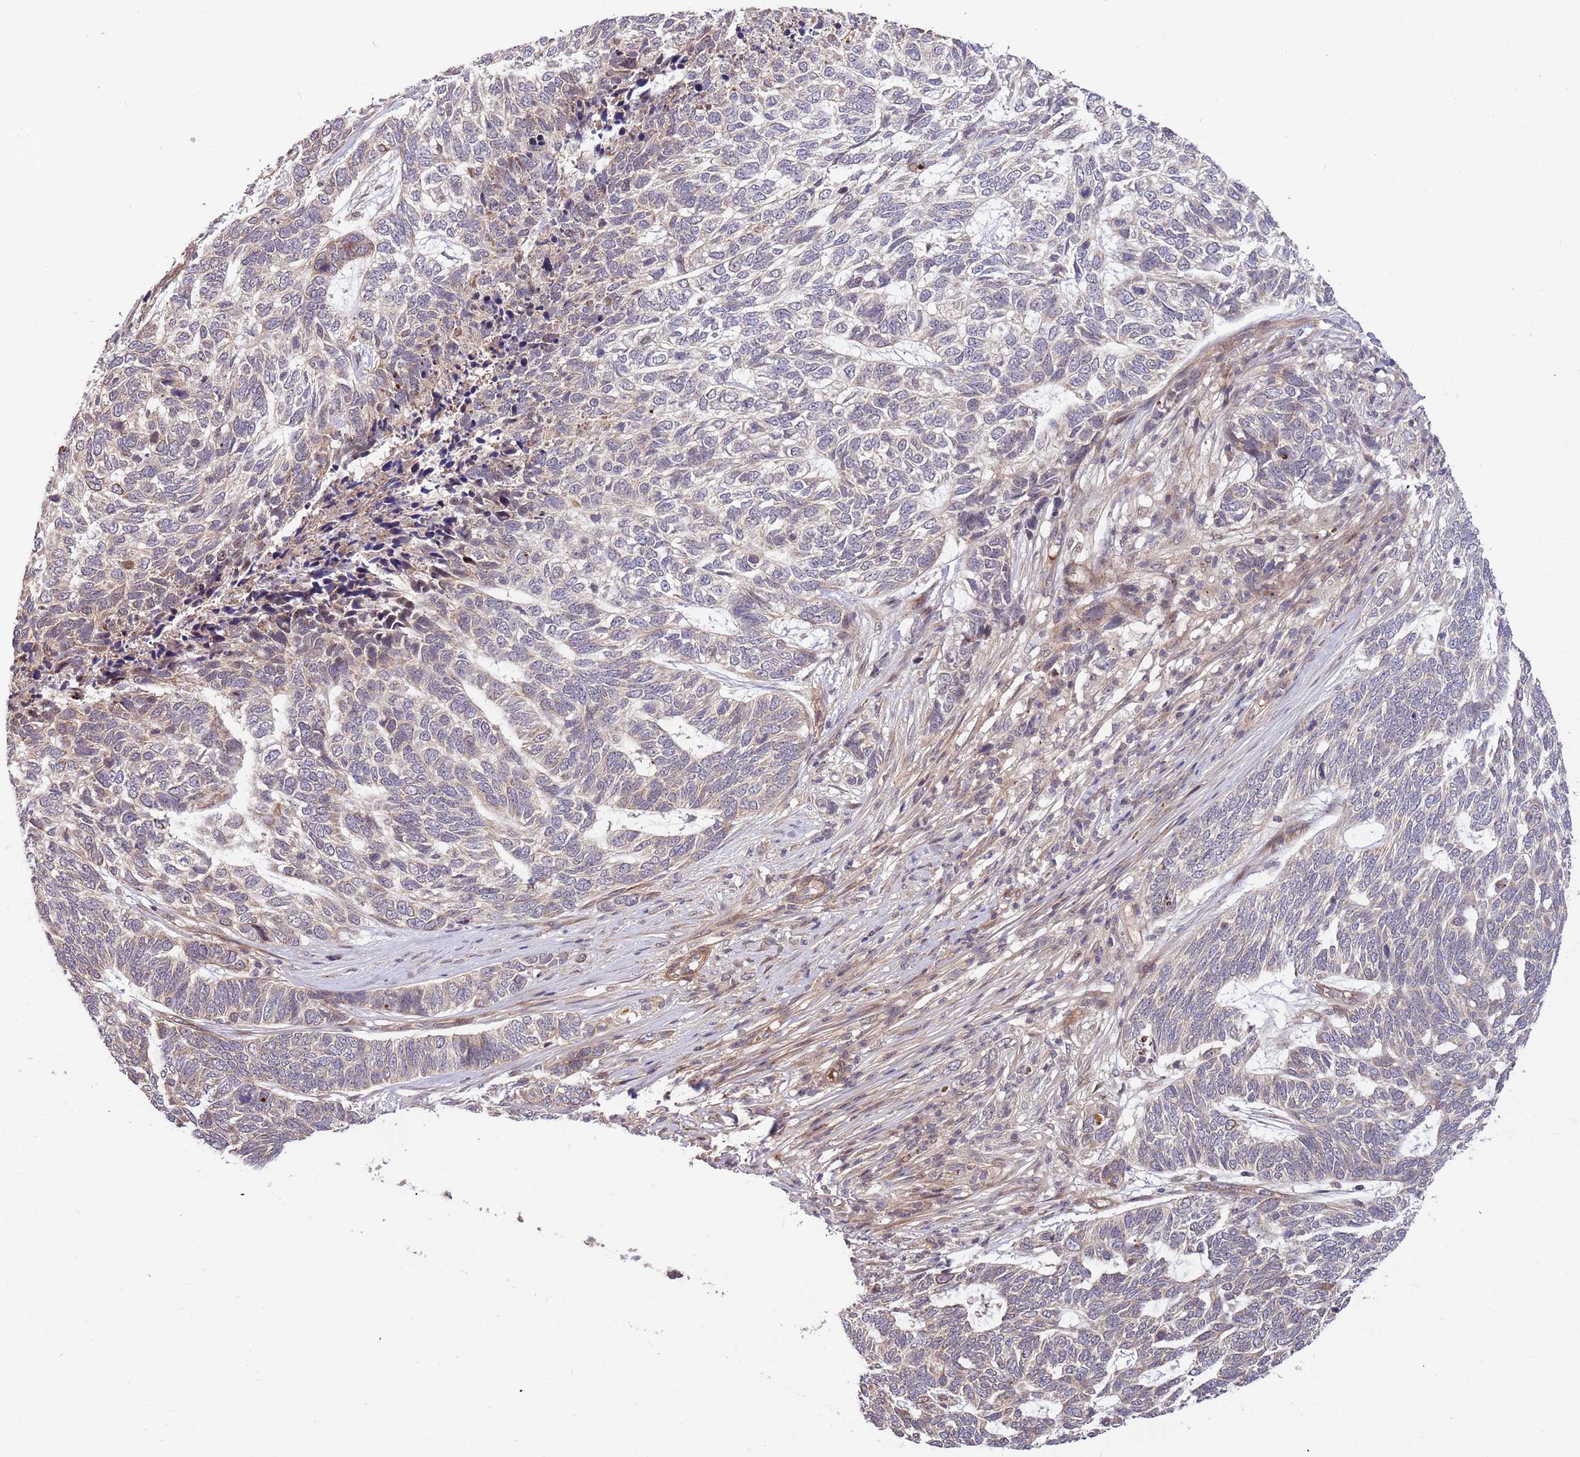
{"staining": {"intensity": "negative", "quantity": "none", "location": "none"}, "tissue": "skin cancer", "cell_type": "Tumor cells", "image_type": "cancer", "snomed": [{"axis": "morphology", "description": "Basal cell carcinoma"}, {"axis": "topography", "description": "Skin"}], "caption": "Immunohistochemistry (IHC) of skin basal cell carcinoma displays no positivity in tumor cells.", "gene": "HAUS3", "patient": {"sex": "female", "age": 65}}